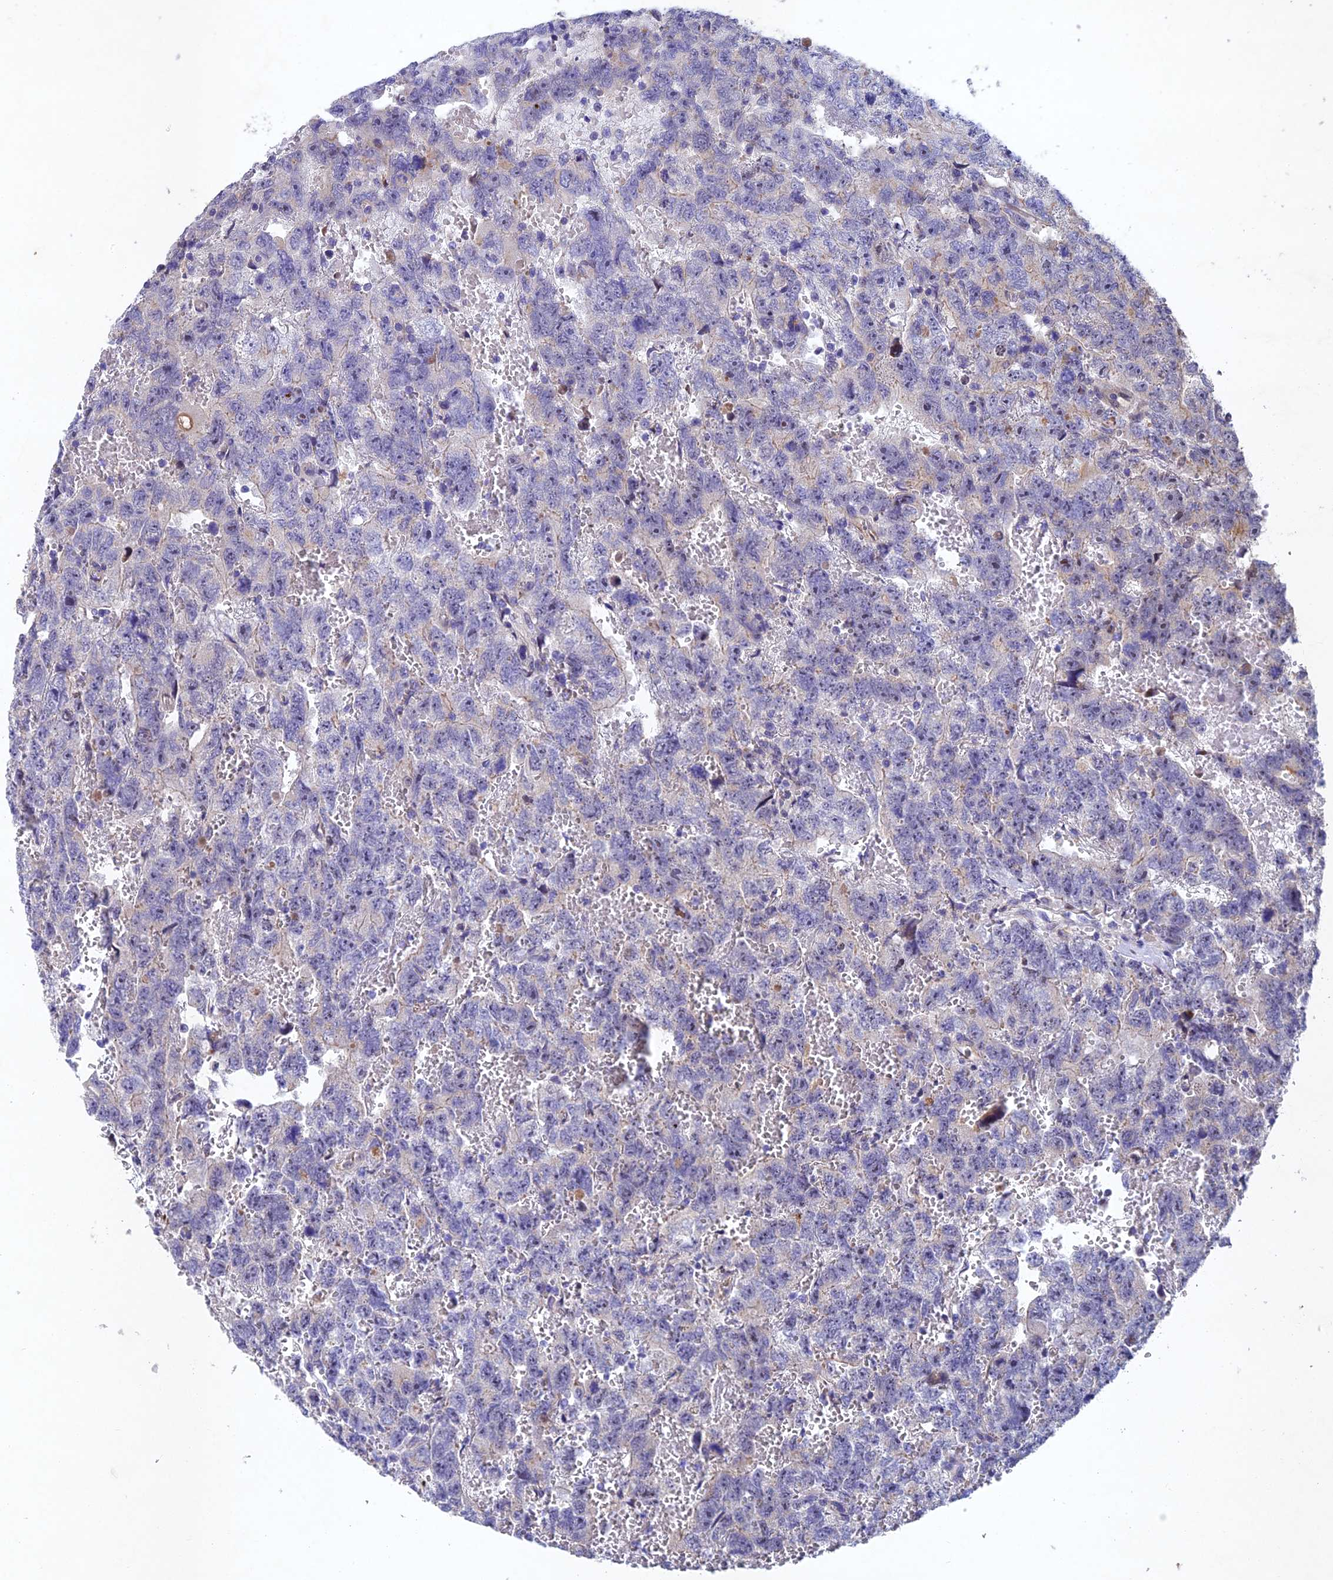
{"staining": {"intensity": "negative", "quantity": "none", "location": "none"}, "tissue": "testis cancer", "cell_type": "Tumor cells", "image_type": "cancer", "snomed": [{"axis": "morphology", "description": "Carcinoma, Embryonal, NOS"}, {"axis": "topography", "description": "Testis"}], "caption": "This is an immunohistochemistry photomicrograph of testis cancer. There is no staining in tumor cells.", "gene": "NSMCE1", "patient": {"sex": "male", "age": 45}}